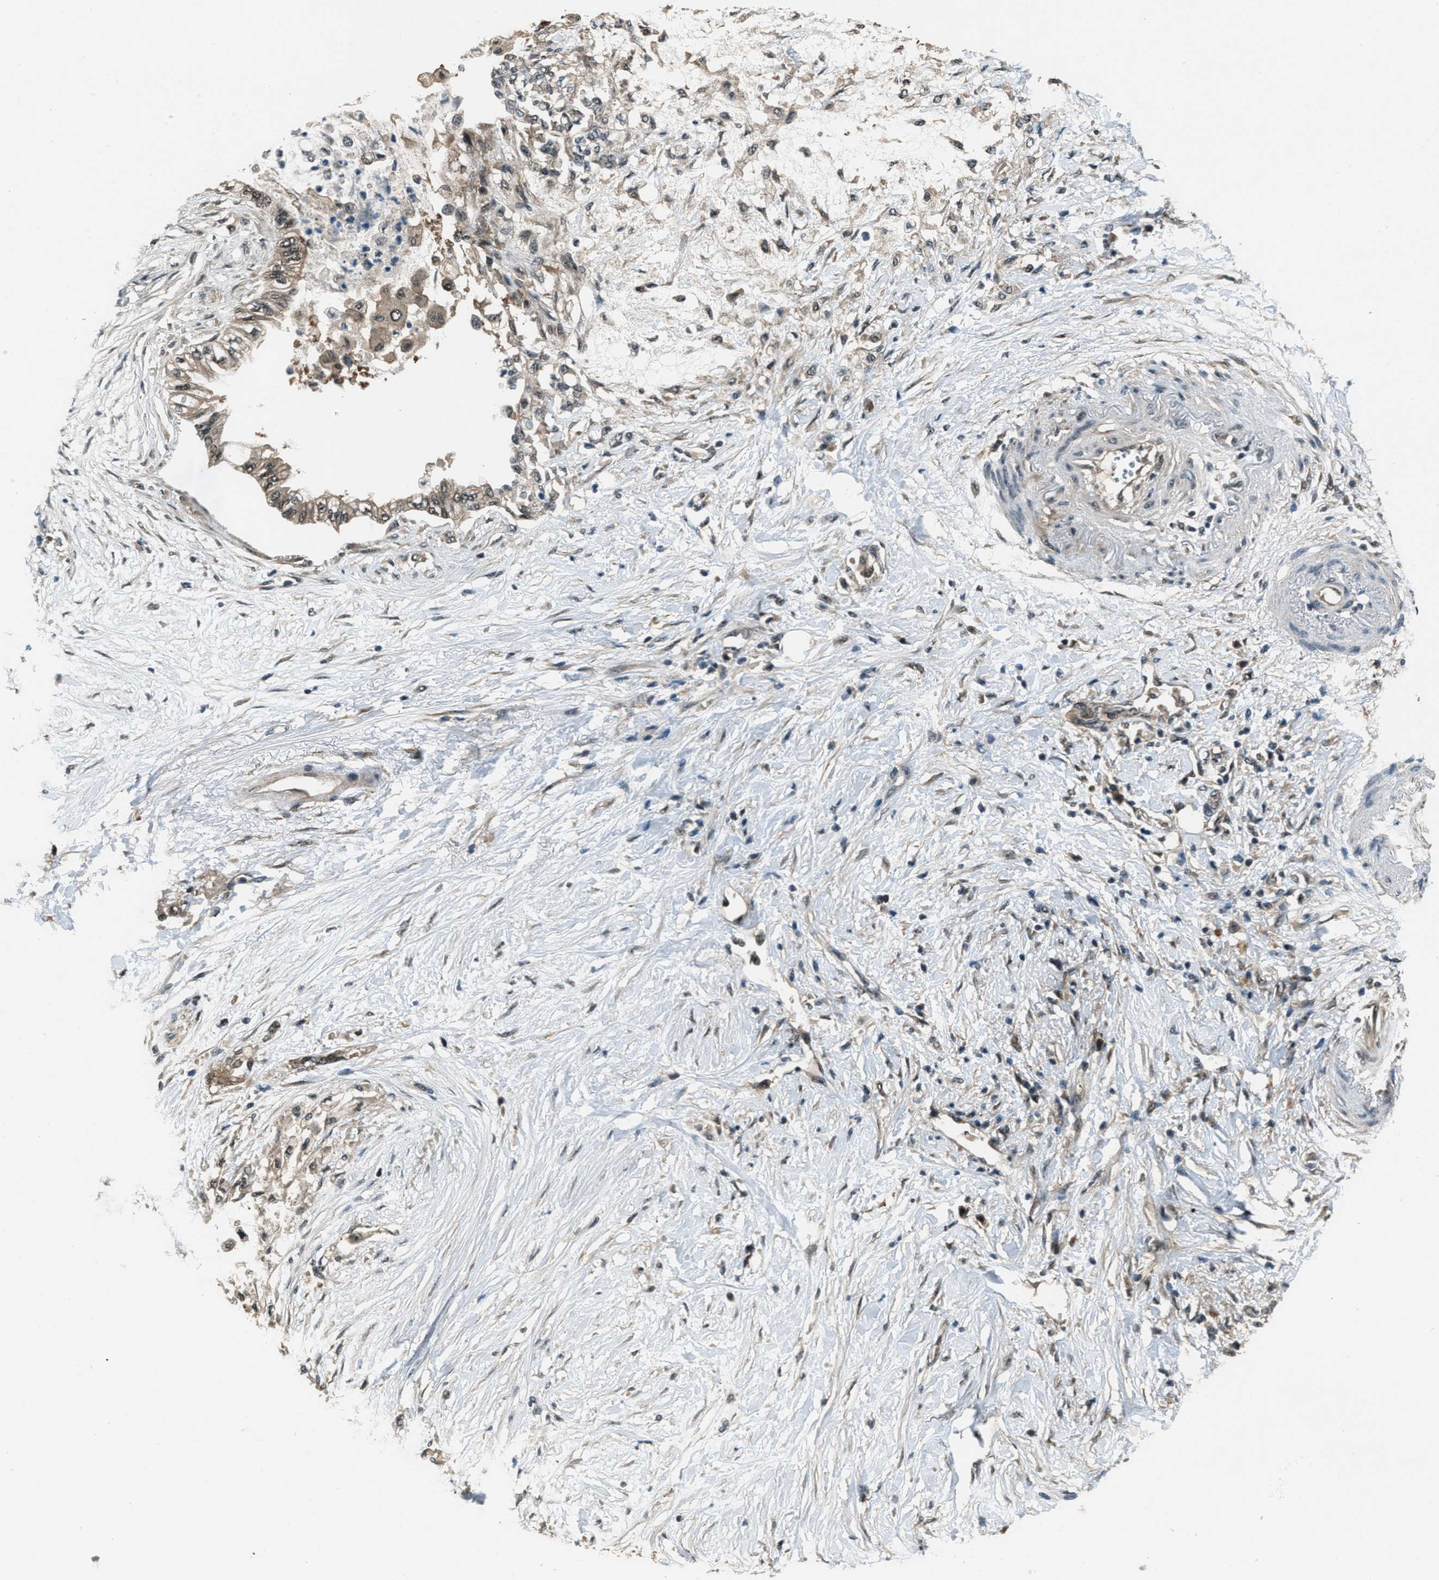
{"staining": {"intensity": "weak", "quantity": ">75%", "location": "cytoplasmic/membranous"}, "tissue": "pancreatic cancer", "cell_type": "Tumor cells", "image_type": "cancer", "snomed": [{"axis": "morphology", "description": "Normal tissue, NOS"}, {"axis": "morphology", "description": "Adenocarcinoma, NOS"}, {"axis": "topography", "description": "Pancreas"}, {"axis": "topography", "description": "Duodenum"}], "caption": "Immunohistochemistry histopathology image of neoplastic tissue: pancreatic cancer (adenocarcinoma) stained using immunohistochemistry (IHC) displays low levels of weak protein expression localized specifically in the cytoplasmic/membranous of tumor cells, appearing as a cytoplasmic/membranous brown color.", "gene": "NUDCD3", "patient": {"sex": "female", "age": 60}}